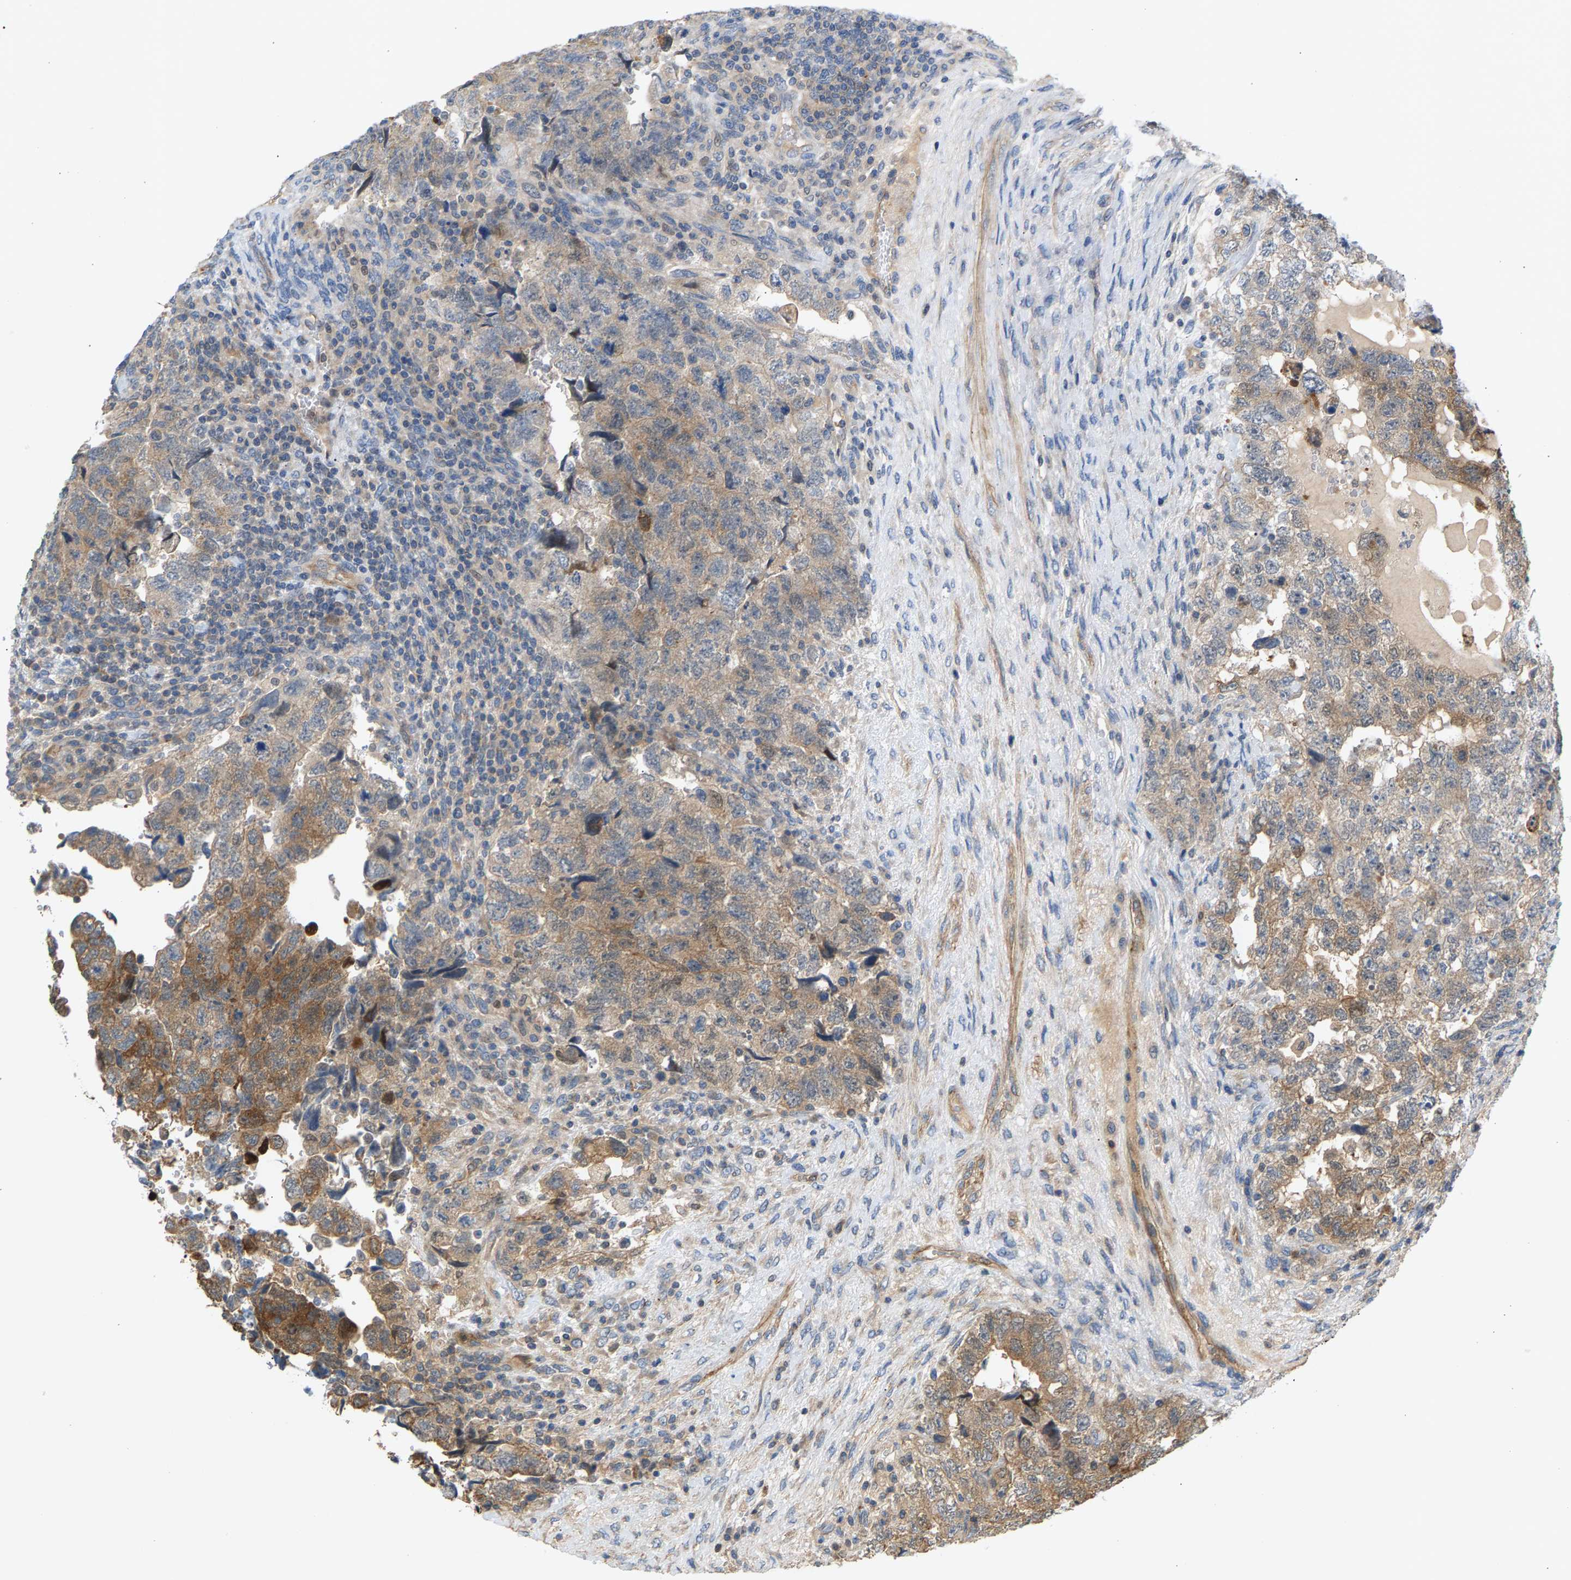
{"staining": {"intensity": "moderate", "quantity": ">75%", "location": "cytoplasmic/membranous"}, "tissue": "testis cancer", "cell_type": "Tumor cells", "image_type": "cancer", "snomed": [{"axis": "morphology", "description": "Carcinoma, Embryonal, NOS"}, {"axis": "topography", "description": "Testis"}], "caption": "Immunohistochemistry (IHC) histopathology image of neoplastic tissue: testis embryonal carcinoma stained using immunohistochemistry (IHC) shows medium levels of moderate protein expression localized specifically in the cytoplasmic/membranous of tumor cells, appearing as a cytoplasmic/membranous brown color.", "gene": "KRTAP27-1", "patient": {"sex": "male", "age": 36}}